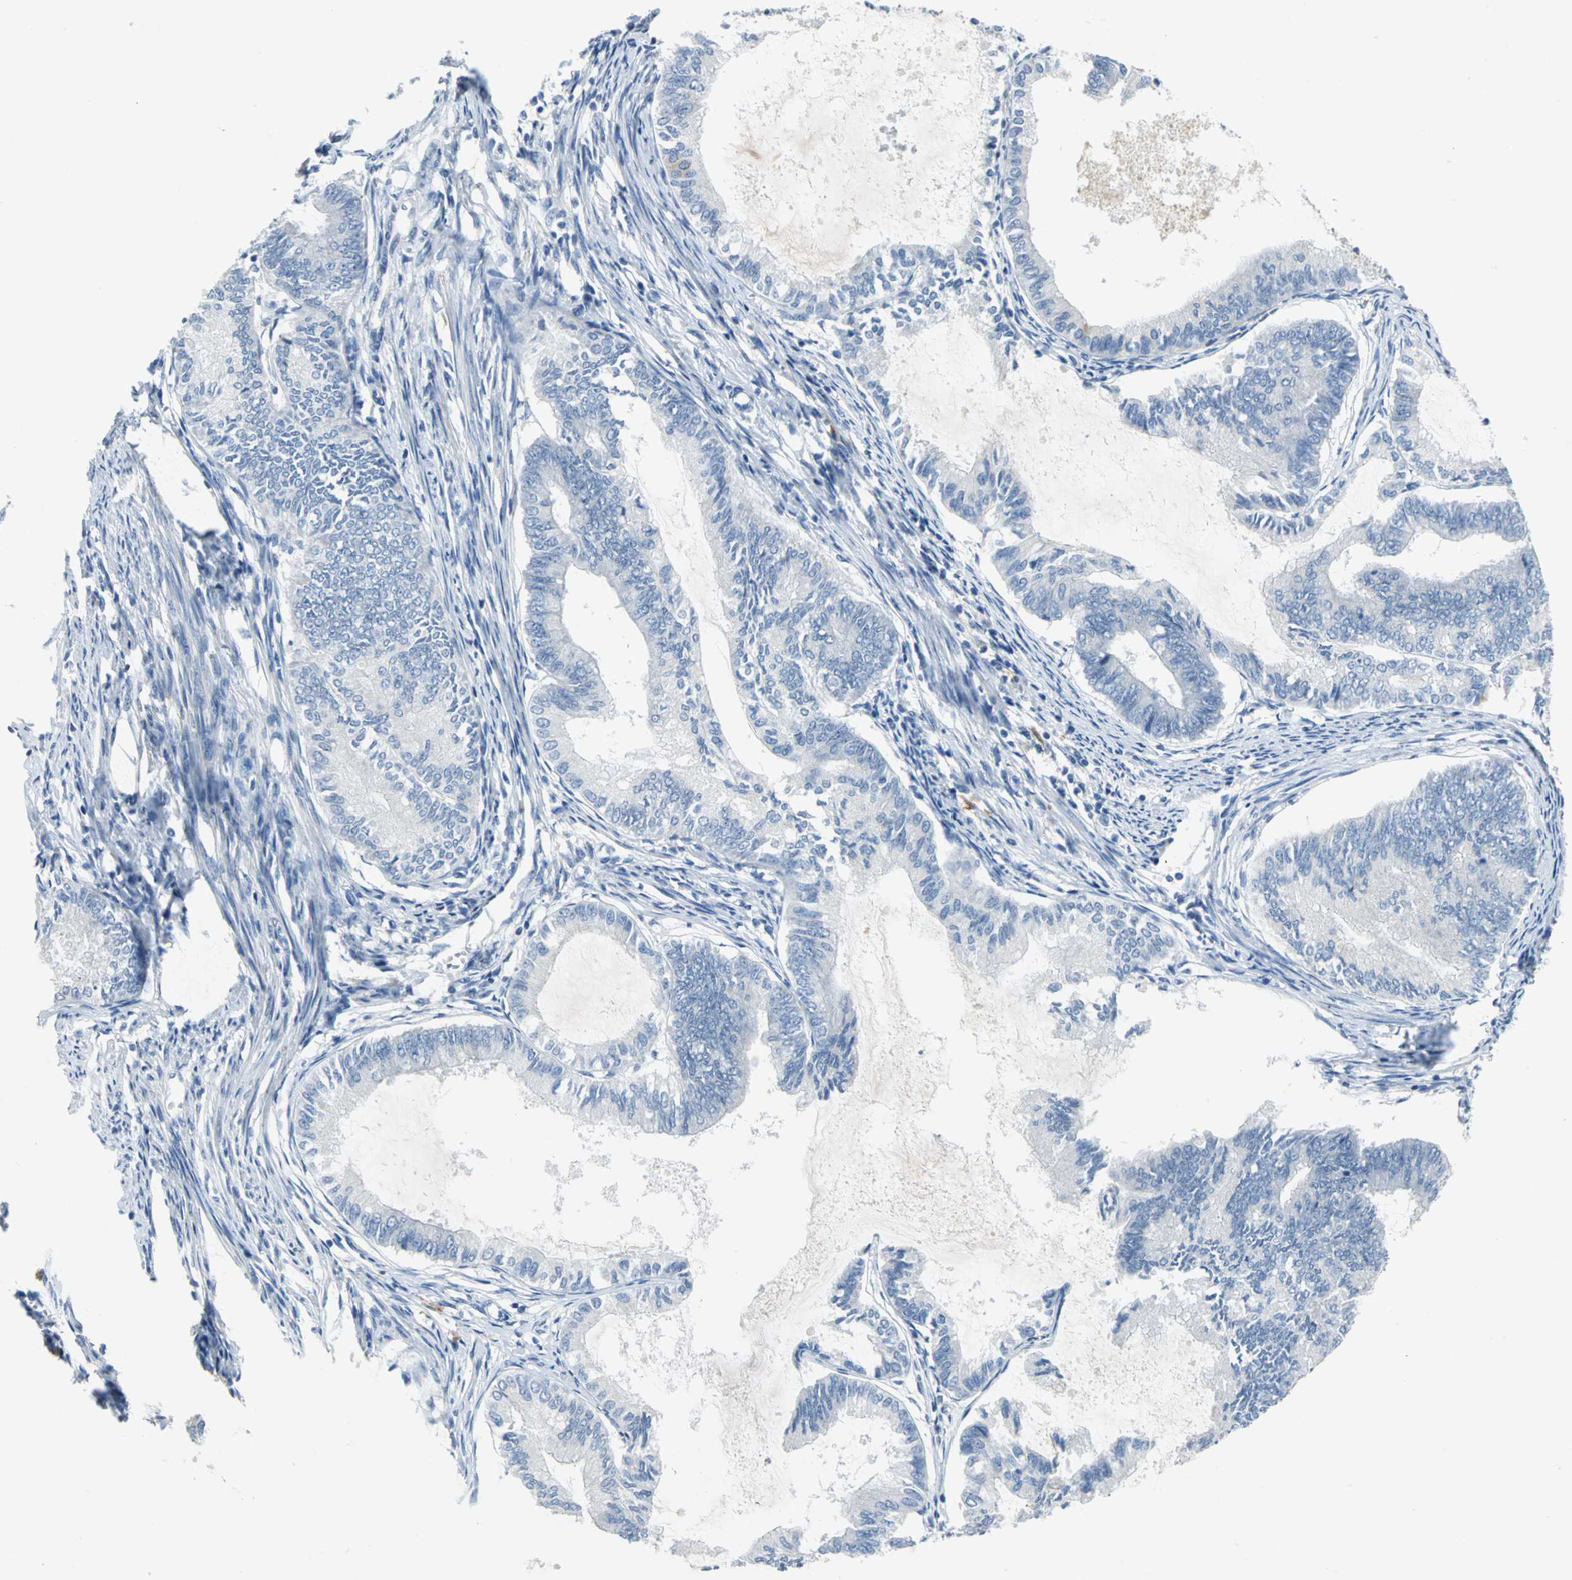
{"staining": {"intensity": "negative", "quantity": "none", "location": "none"}, "tissue": "endometrial cancer", "cell_type": "Tumor cells", "image_type": "cancer", "snomed": [{"axis": "morphology", "description": "Adenocarcinoma, NOS"}, {"axis": "topography", "description": "Endometrium"}], "caption": "Immunohistochemical staining of human adenocarcinoma (endometrial) shows no significant expression in tumor cells.", "gene": "PTGDS", "patient": {"sex": "female", "age": 86}}